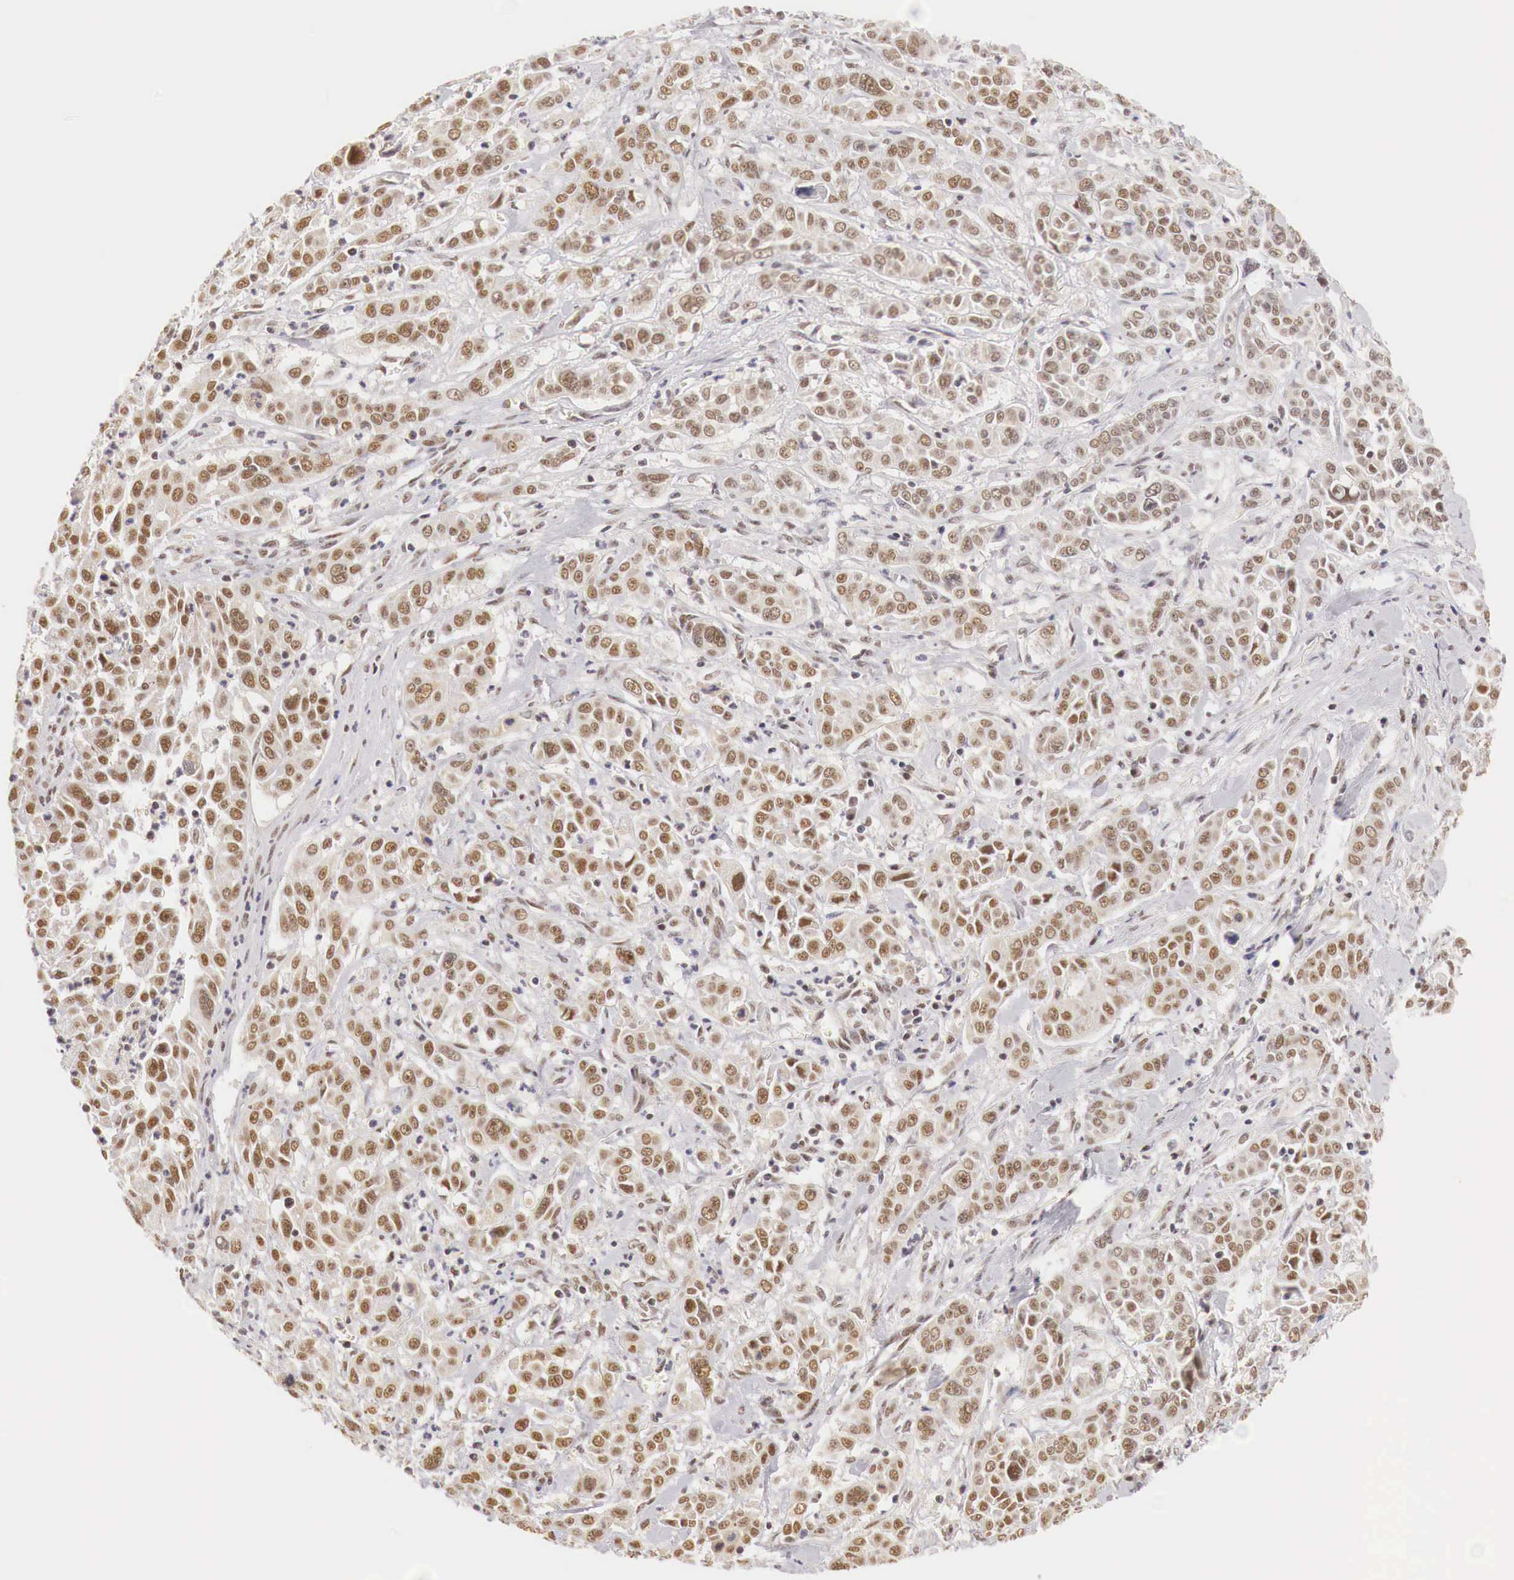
{"staining": {"intensity": "weak", "quantity": ">75%", "location": "cytoplasmic/membranous,nuclear"}, "tissue": "pancreatic cancer", "cell_type": "Tumor cells", "image_type": "cancer", "snomed": [{"axis": "morphology", "description": "Adenocarcinoma, NOS"}, {"axis": "topography", "description": "Pancreas"}], "caption": "Pancreatic cancer (adenocarcinoma) stained with DAB immunohistochemistry displays low levels of weak cytoplasmic/membranous and nuclear expression in about >75% of tumor cells. The protein of interest is stained brown, and the nuclei are stained in blue (DAB (3,3'-diaminobenzidine) IHC with brightfield microscopy, high magnification).", "gene": "GPKOW", "patient": {"sex": "female", "age": 52}}